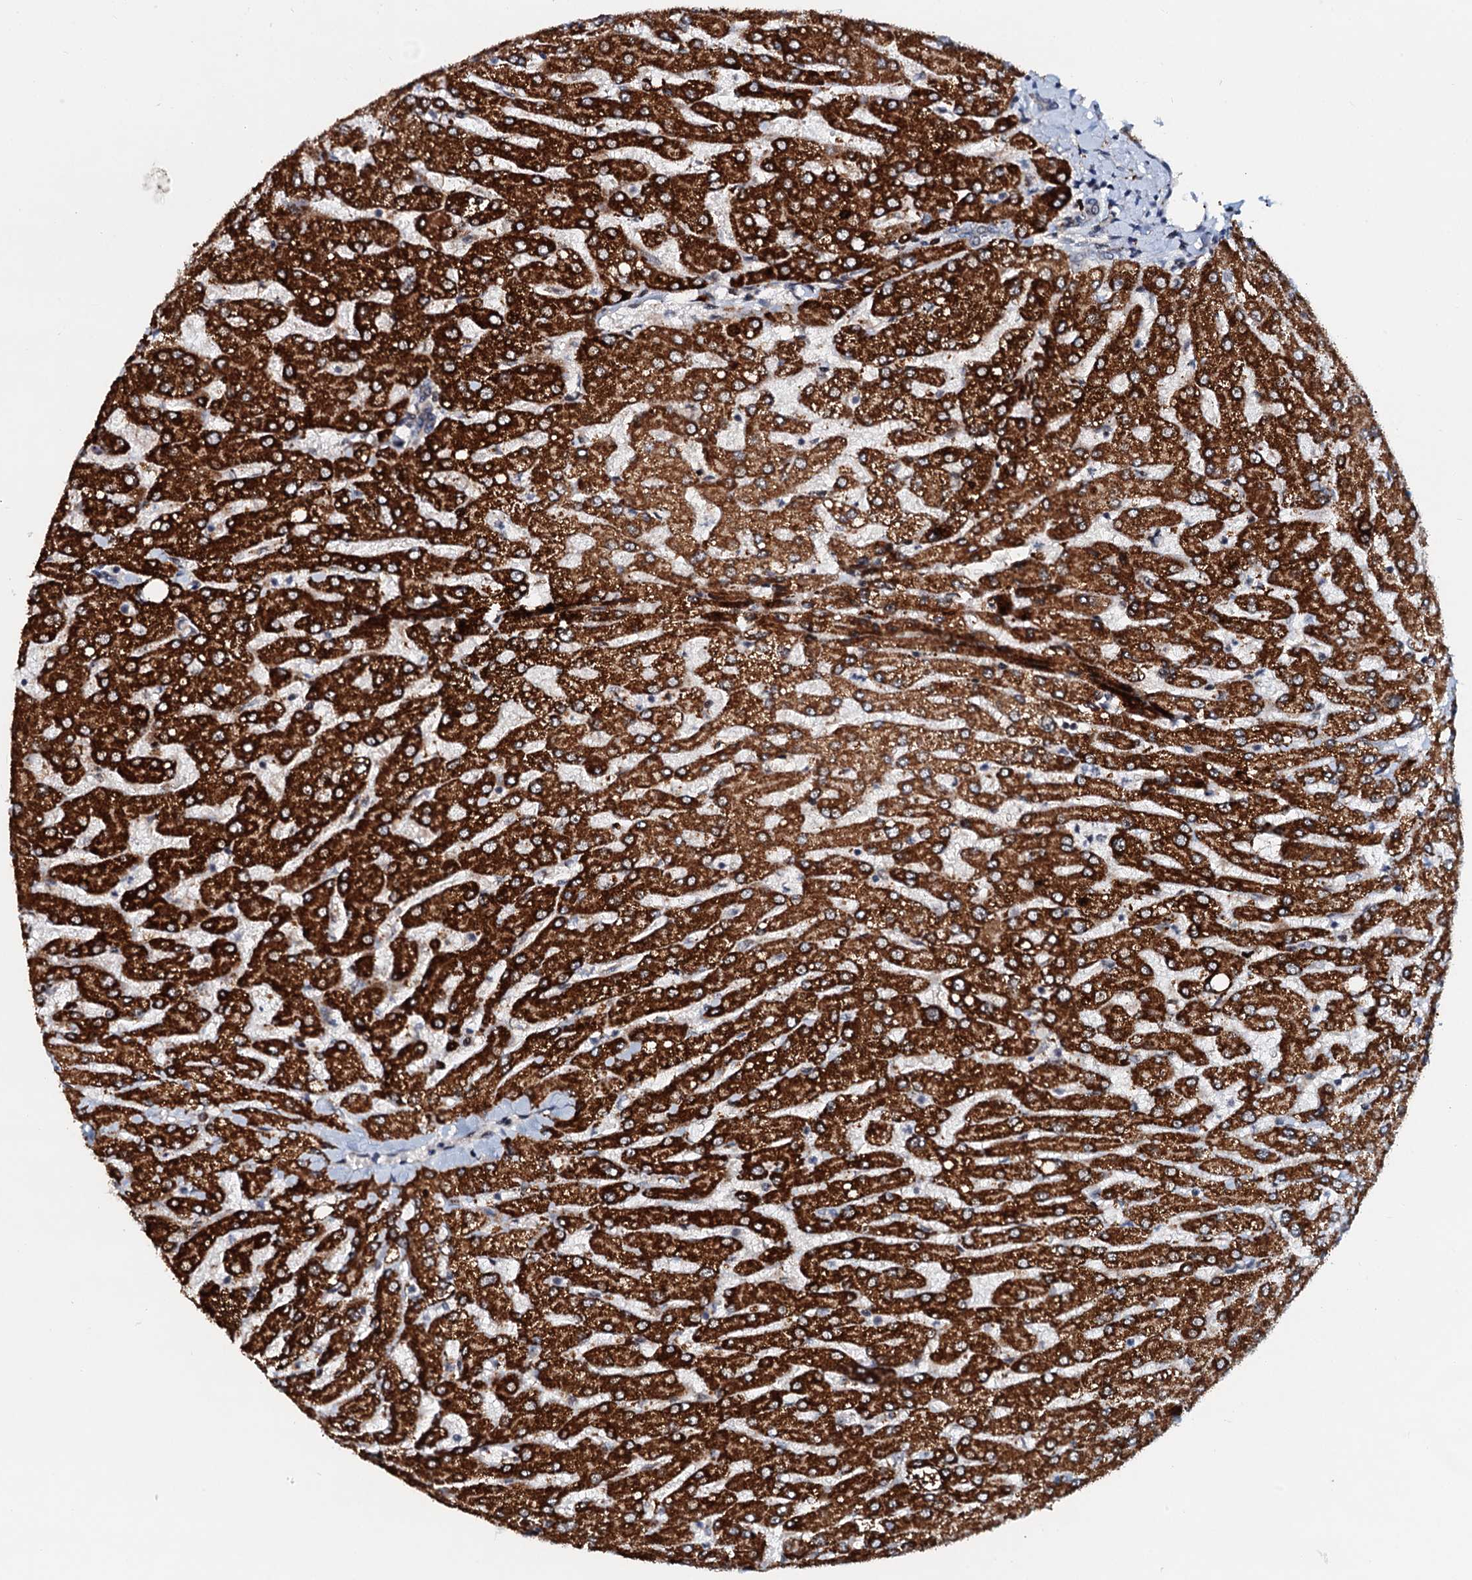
{"staining": {"intensity": "negative", "quantity": "none", "location": "none"}, "tissue": "liver", "cell_type": "Cholangiocytes", "image_type": "normal", "snomed": [{"axis": "morphology", "description": "Normal tissue, NOS"}, {"axis": "topography", "description": "Liver"}], "caption": "The histopathology image shows no significant expression in cholangiocytes of liver.", "gene": "DNAJC21", "patient": {"sex": "male", "age": 55}}